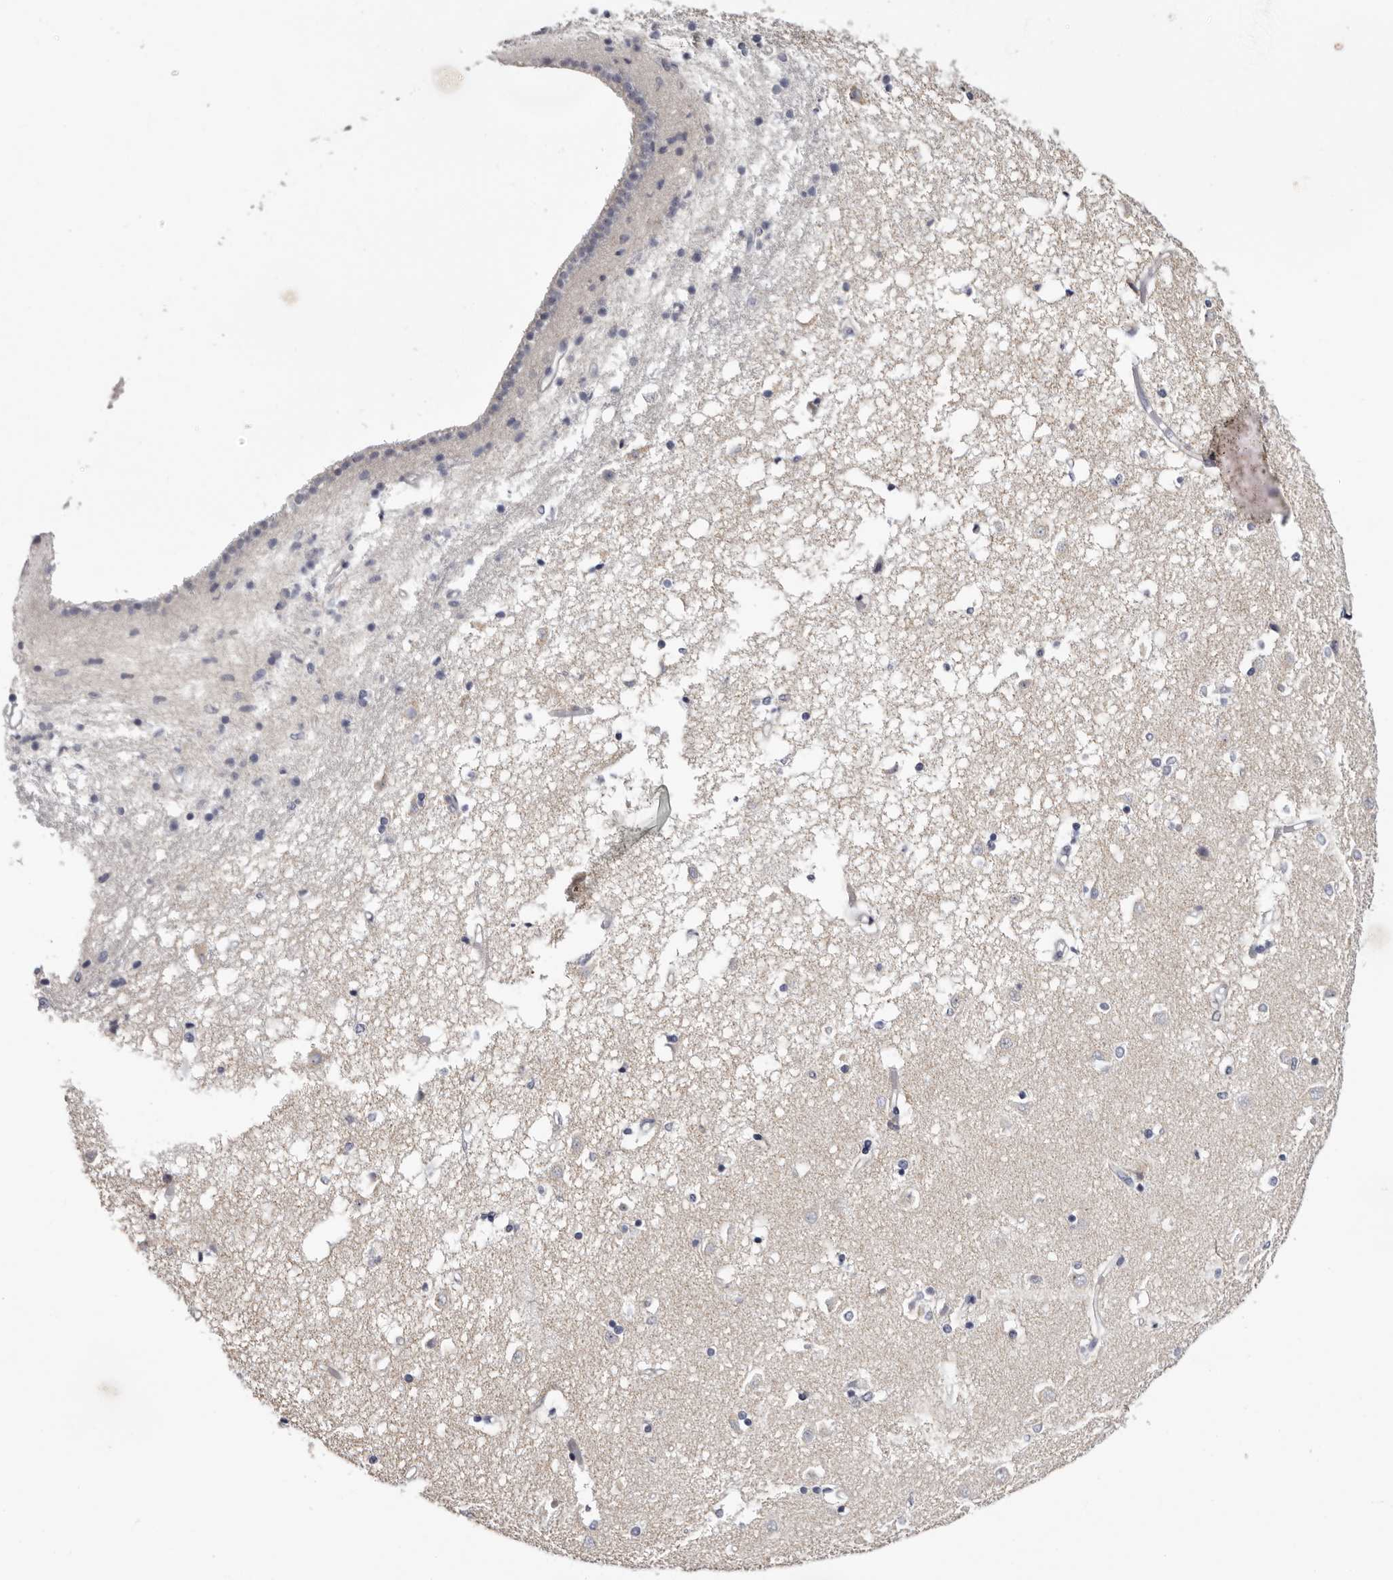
{"staining": {"intensity": "negative", "quantity": "none", "location": "none"}, "tissue": "caudate", "cell_type": "Glial cells", "image_type": "normal", "snomed": [{"axis": "morphology", "description": "Normal tissue, NOS"}, {"axis": "topography", "description": "Lateral ventricle wall"}], "caption": "A high-resolution photomicrograph shows immunohistochemistry (IHC) staining of normal caudate, which exhibits no significant staining in glial cells. (DAB (3,3'-diaminobenzidine) immunohistochemistry (IHC) visualized using brightfield microscopy, high magnification).", "gene": "CASQ1", "patient": {"sex": "male", "age": 45}}